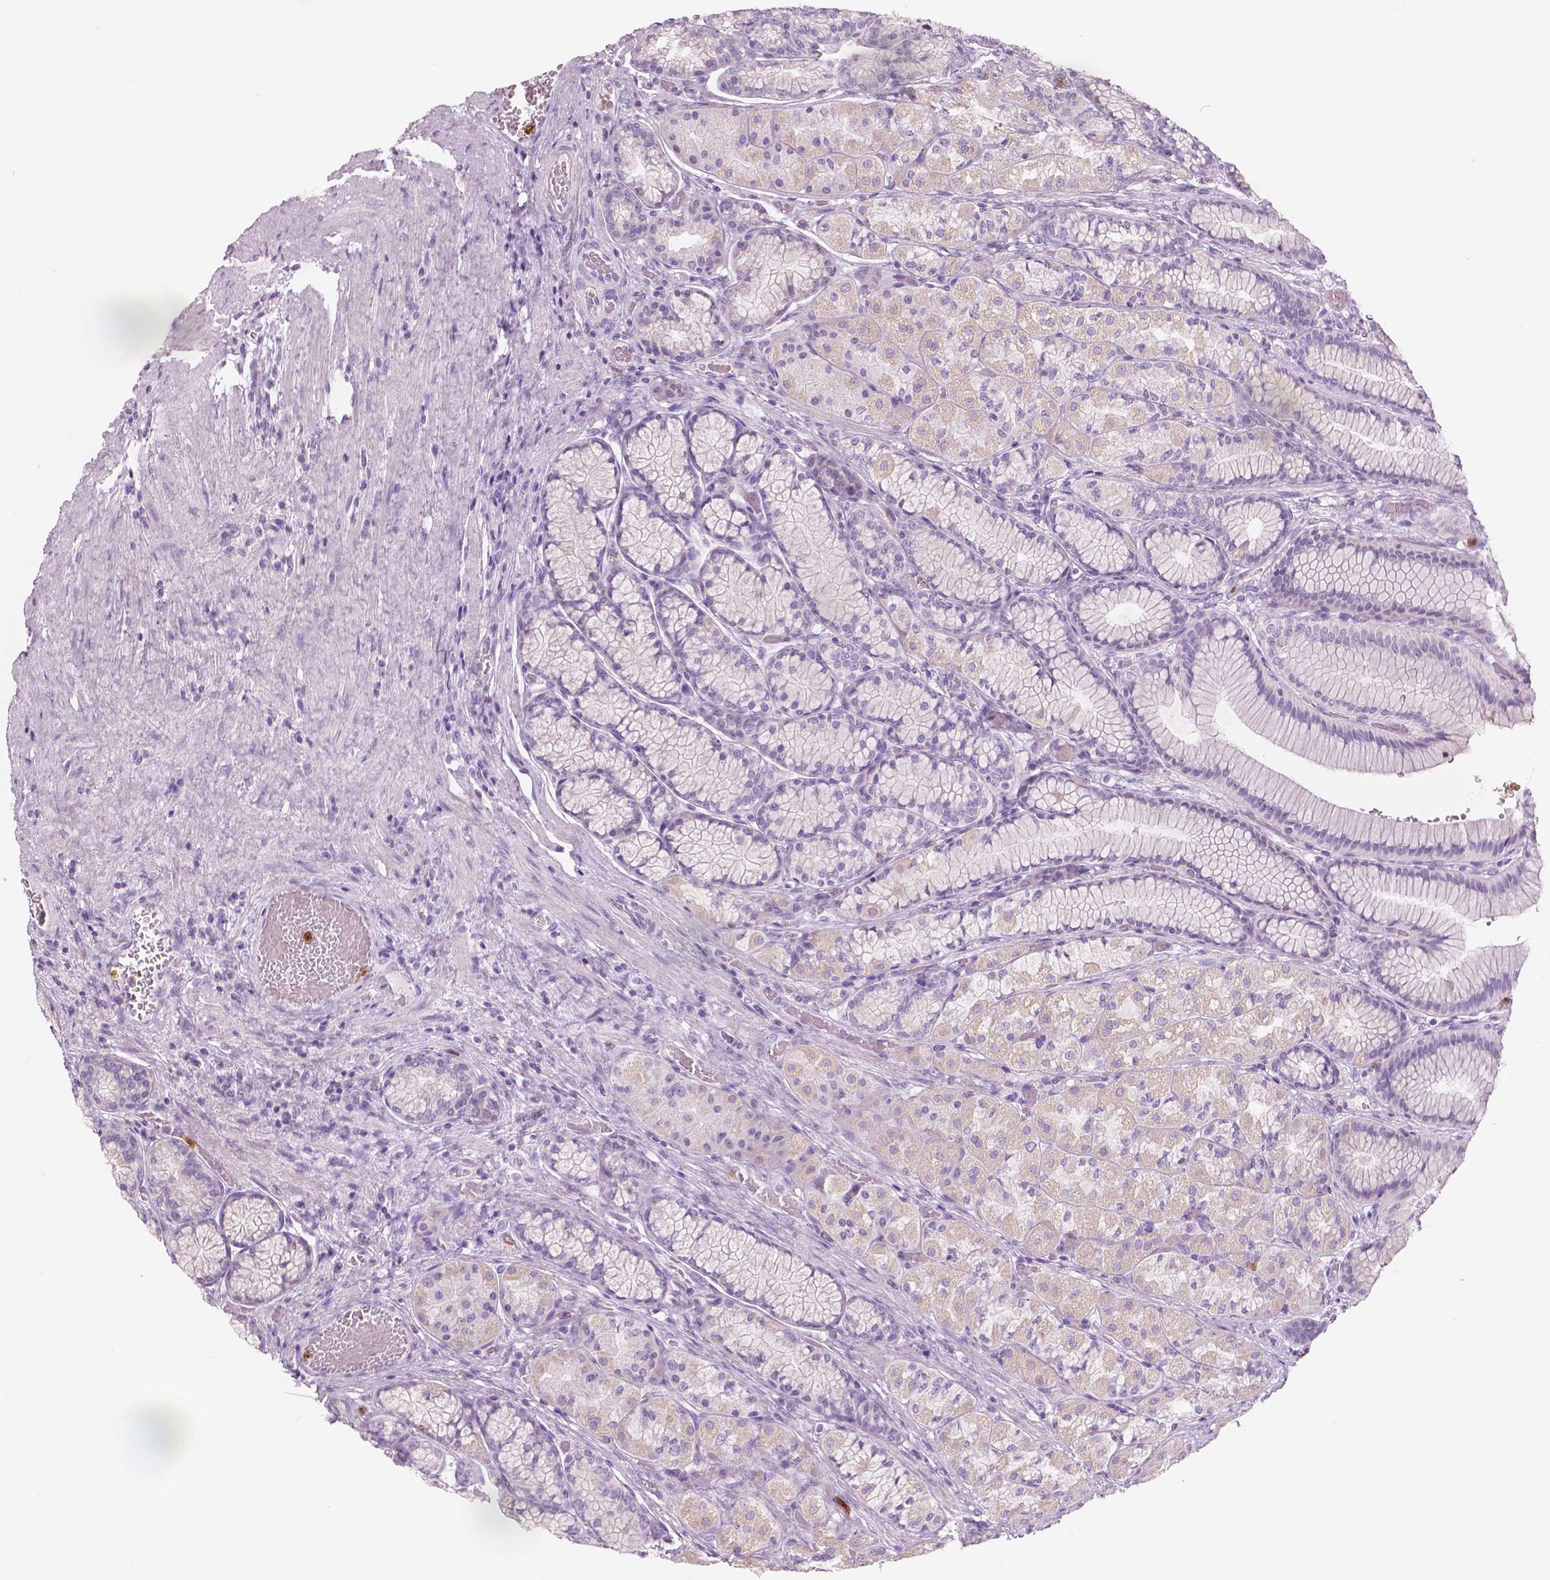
{"staining": {"intensity": "weak", "quantity": "<25%", "location": "cytoplasmic/membranous"}, "tissue": "stomach", "cell_type": "Glandular cells", "image_type": "normal", "snomed": [{"axis": "morphology", "description": "Normal tissue, NOS"}, {"axis": "morphology", "description": "Adenocarcinoma, NOS"}, {"axis": "morphology", "description": "Adenocarcinoma, High grade"}, {"axis": "topography", "description": "Stomach, upper"}, {"axis": "topography", "description": "Stomach"}], "caption": "A high-resolution image shows immunohistochemistry (IHC) staining of unremarkable stomach, which demonstrates no significant staining in glandular cells.", "gene": "CXCR2", "patient": {"sex": "female", "age": 65}}